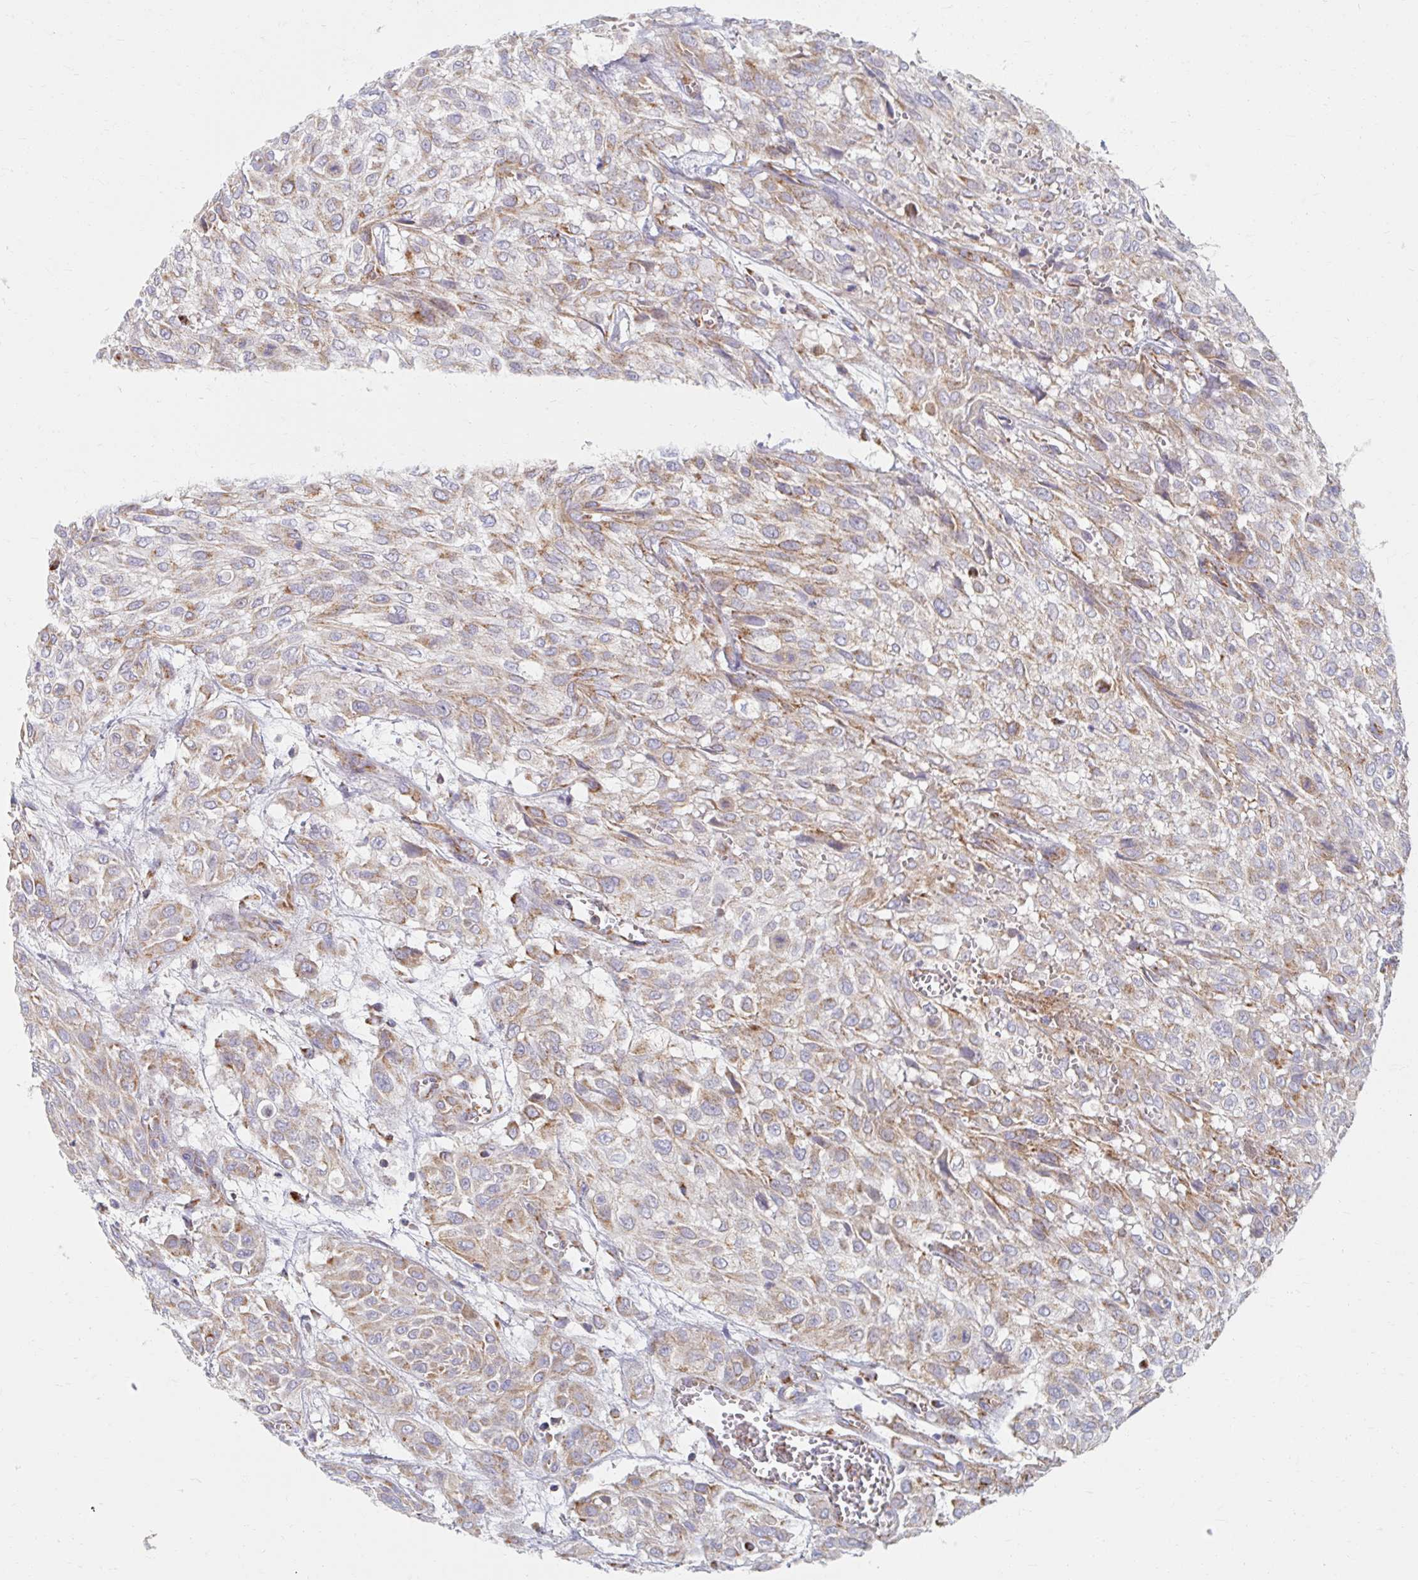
{"staining": {"intensity": "moderate", "quantity": "25%-75%", "location": "cytoplasmic/membranous"}, "tissue": "urothelial cancer", "cell_type": "Tumor cells", "image_type": "cancer", "snomed": [{"axis": "morphology", "description": "Urothelial carcinoma, High grade"}, {"axis": "topography", "description": "Urinary bladder"}], "caption": "An image of high-grade urothelial carcinoma stained for a protein displays moderate cytoplasmic/membranous brown staining in tumor cells.", "gene": "MAVS", "patient": {"sex": "male", "age": 57}}